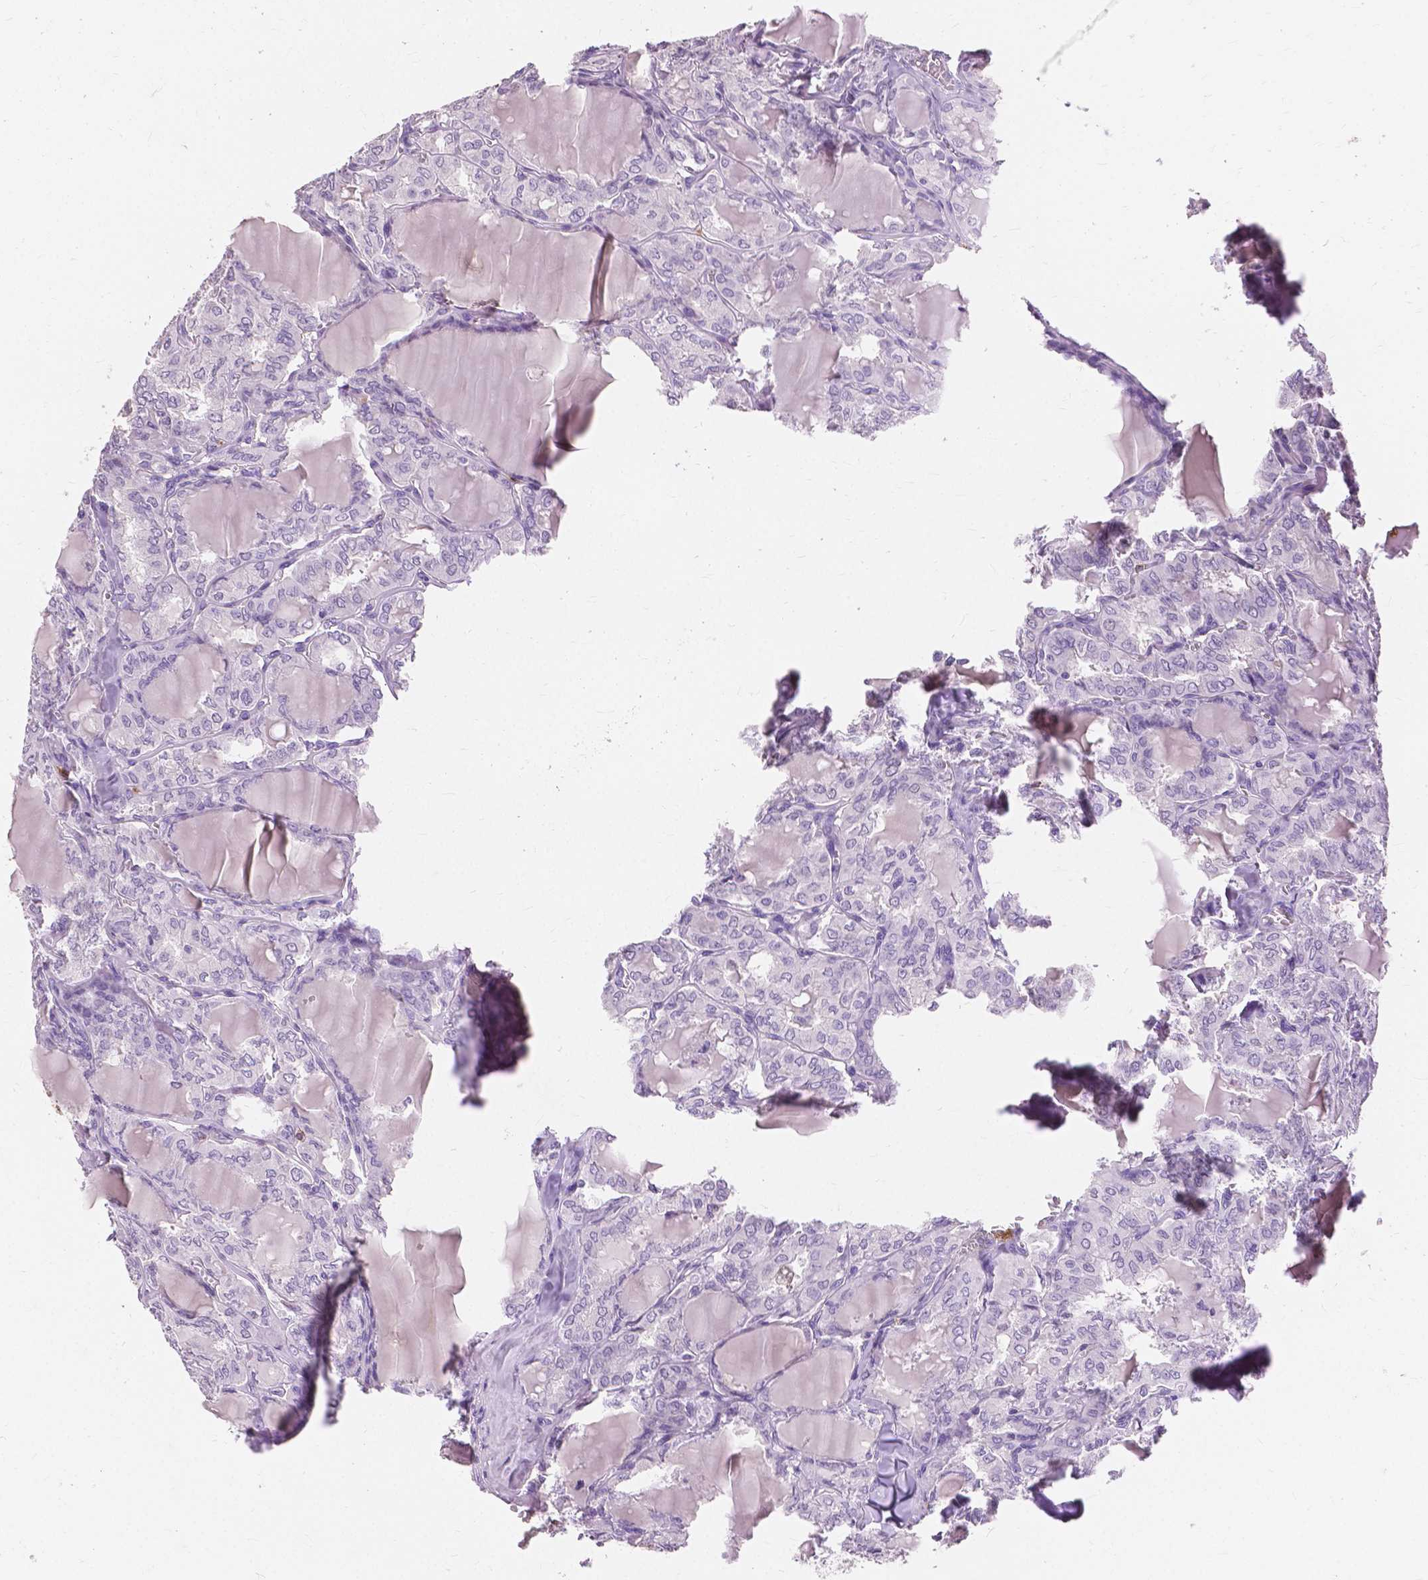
{"staining": {"intensity": "negative", "quantity": "none", "location": "none"}, "tissue": "thyroid cancer", "cell_type": "Tumor cells", "image_type": "cancer", "snomed": [{"axis": "morphology", "description": "Papillary adenocarcinoma, NOS"}, {"axis": "topography", "description": "Thyroid gland"}], "caption": "DAB immunohistochemical staining of papillary adenocarcinoma (thyroid) exhibits no significant expression in tumor cells.", "gene": "CXCR2", "patient": {"sex": "male", "age": 20}}